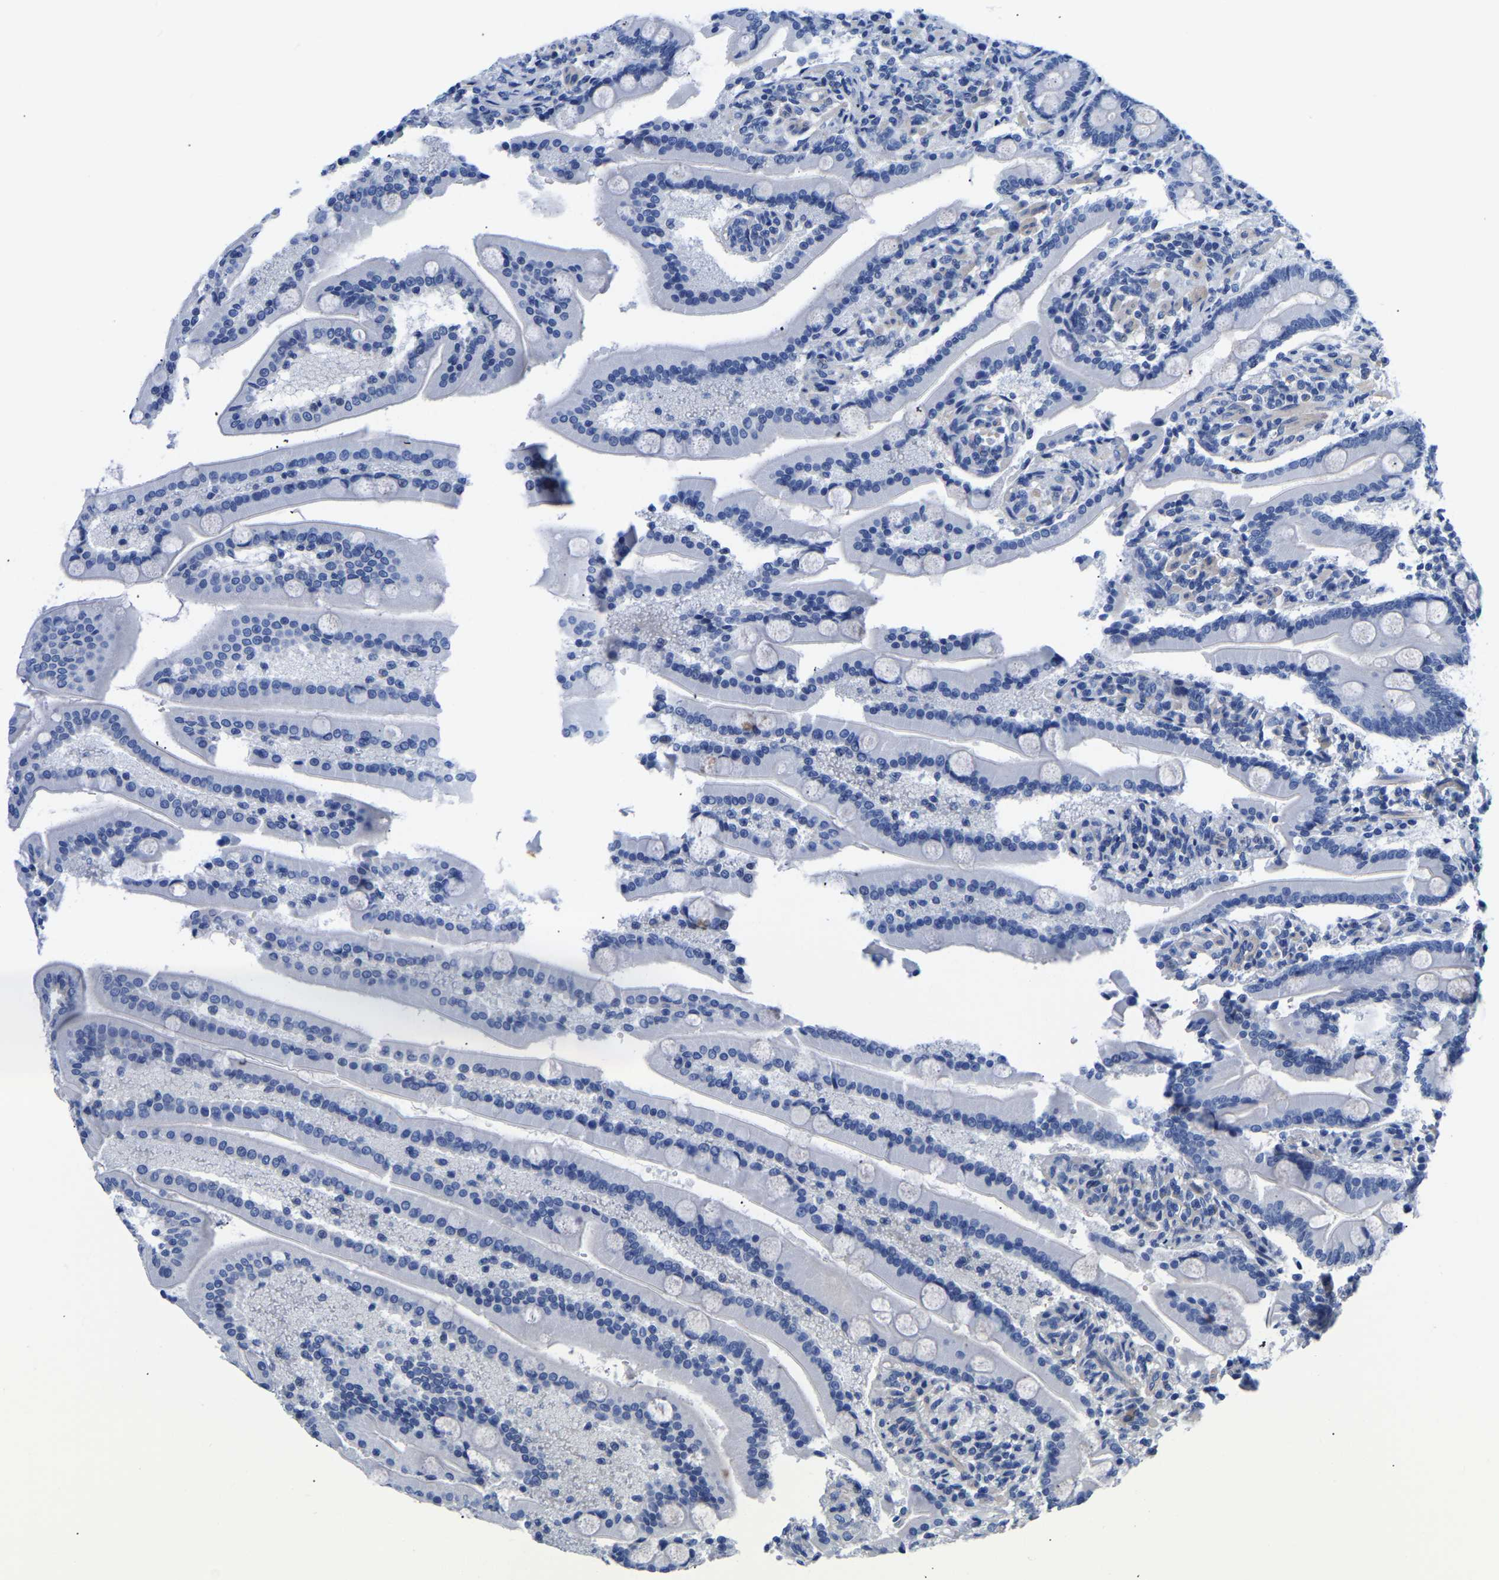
{"staining": {"intensity": "negative", "quantity": "none", "location": "none"}, "tissue": "duodenum", "cell_type": "Glandular cells", "image_type": "normal", "snomed": [{"axis": "morphology", "description": "Normal tissue, NOS"}, {"axis": "topography", "description": "Duodenum"}], "caption": "High power microscopy histopathology image of an immunohistochemistry (IHC) micrograph of unremarkable duodenum, revealing no significant staining in glandular cells. The staining is performed using DAB brown chromogen with nuclei counter-stained in using hematoxylin.", "gene": "UPK3A", "patient": {"sex": "male", "age": 54}}